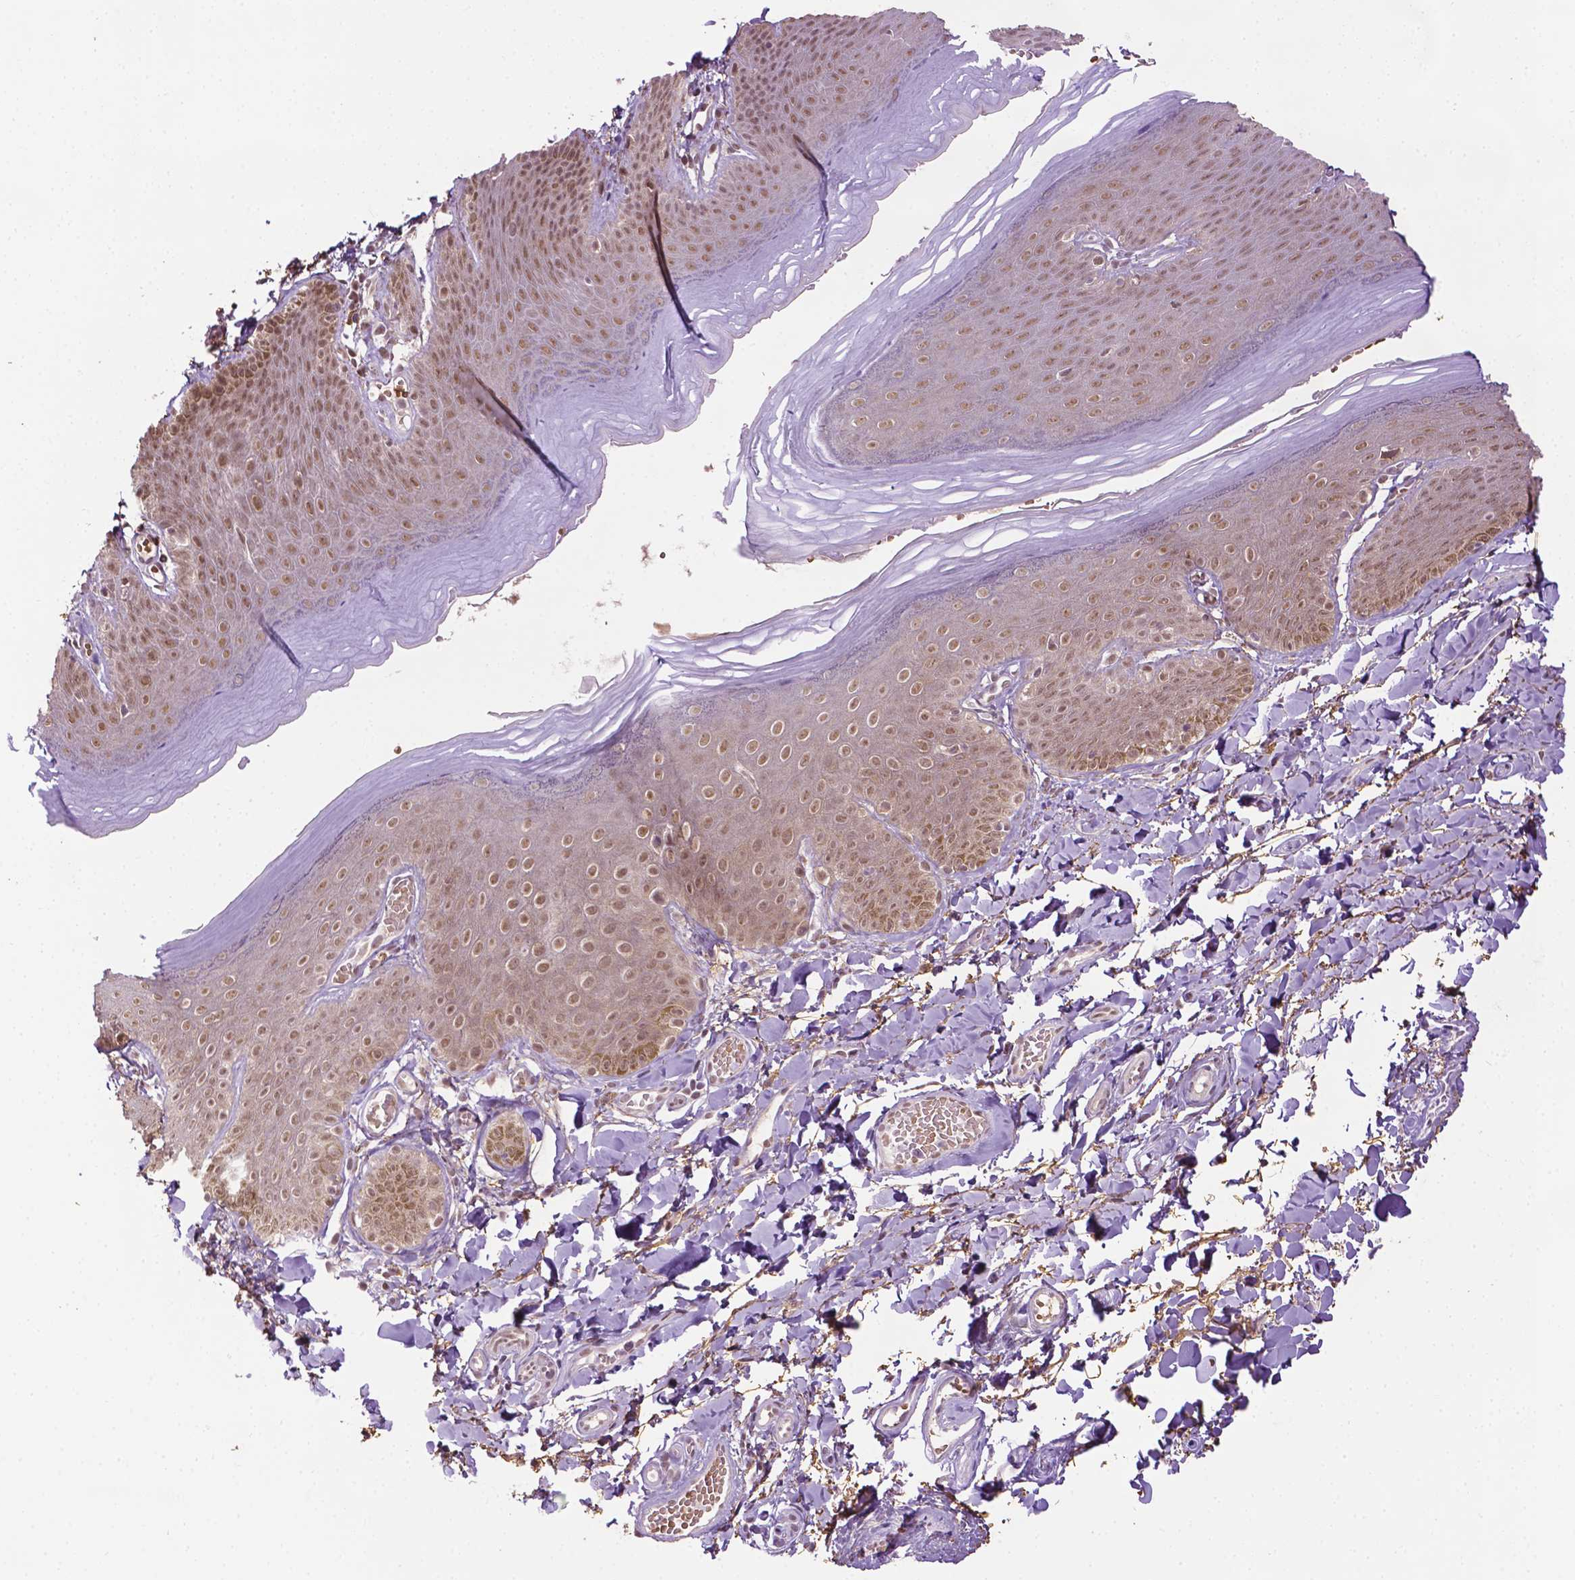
{"staining": {"intensity": "moderate", "quantity": ">75%", "location": "nuclear"}, "tissue": "skin", "cell_type": "Epidermal cells", "image_type": "normal", "snomed": [{"axis": "morphology", "description": "Normal tissue, NOS"}, {"axis": "topography", "description": "Anal"}], "caption": "Immunohistochemical staining of normal skin exhibits moderate nuclear protein positivity in about >75% of epidermal cells.", "gene": "UBQLN4", "patient": {"sex": "male", "age": 53}}